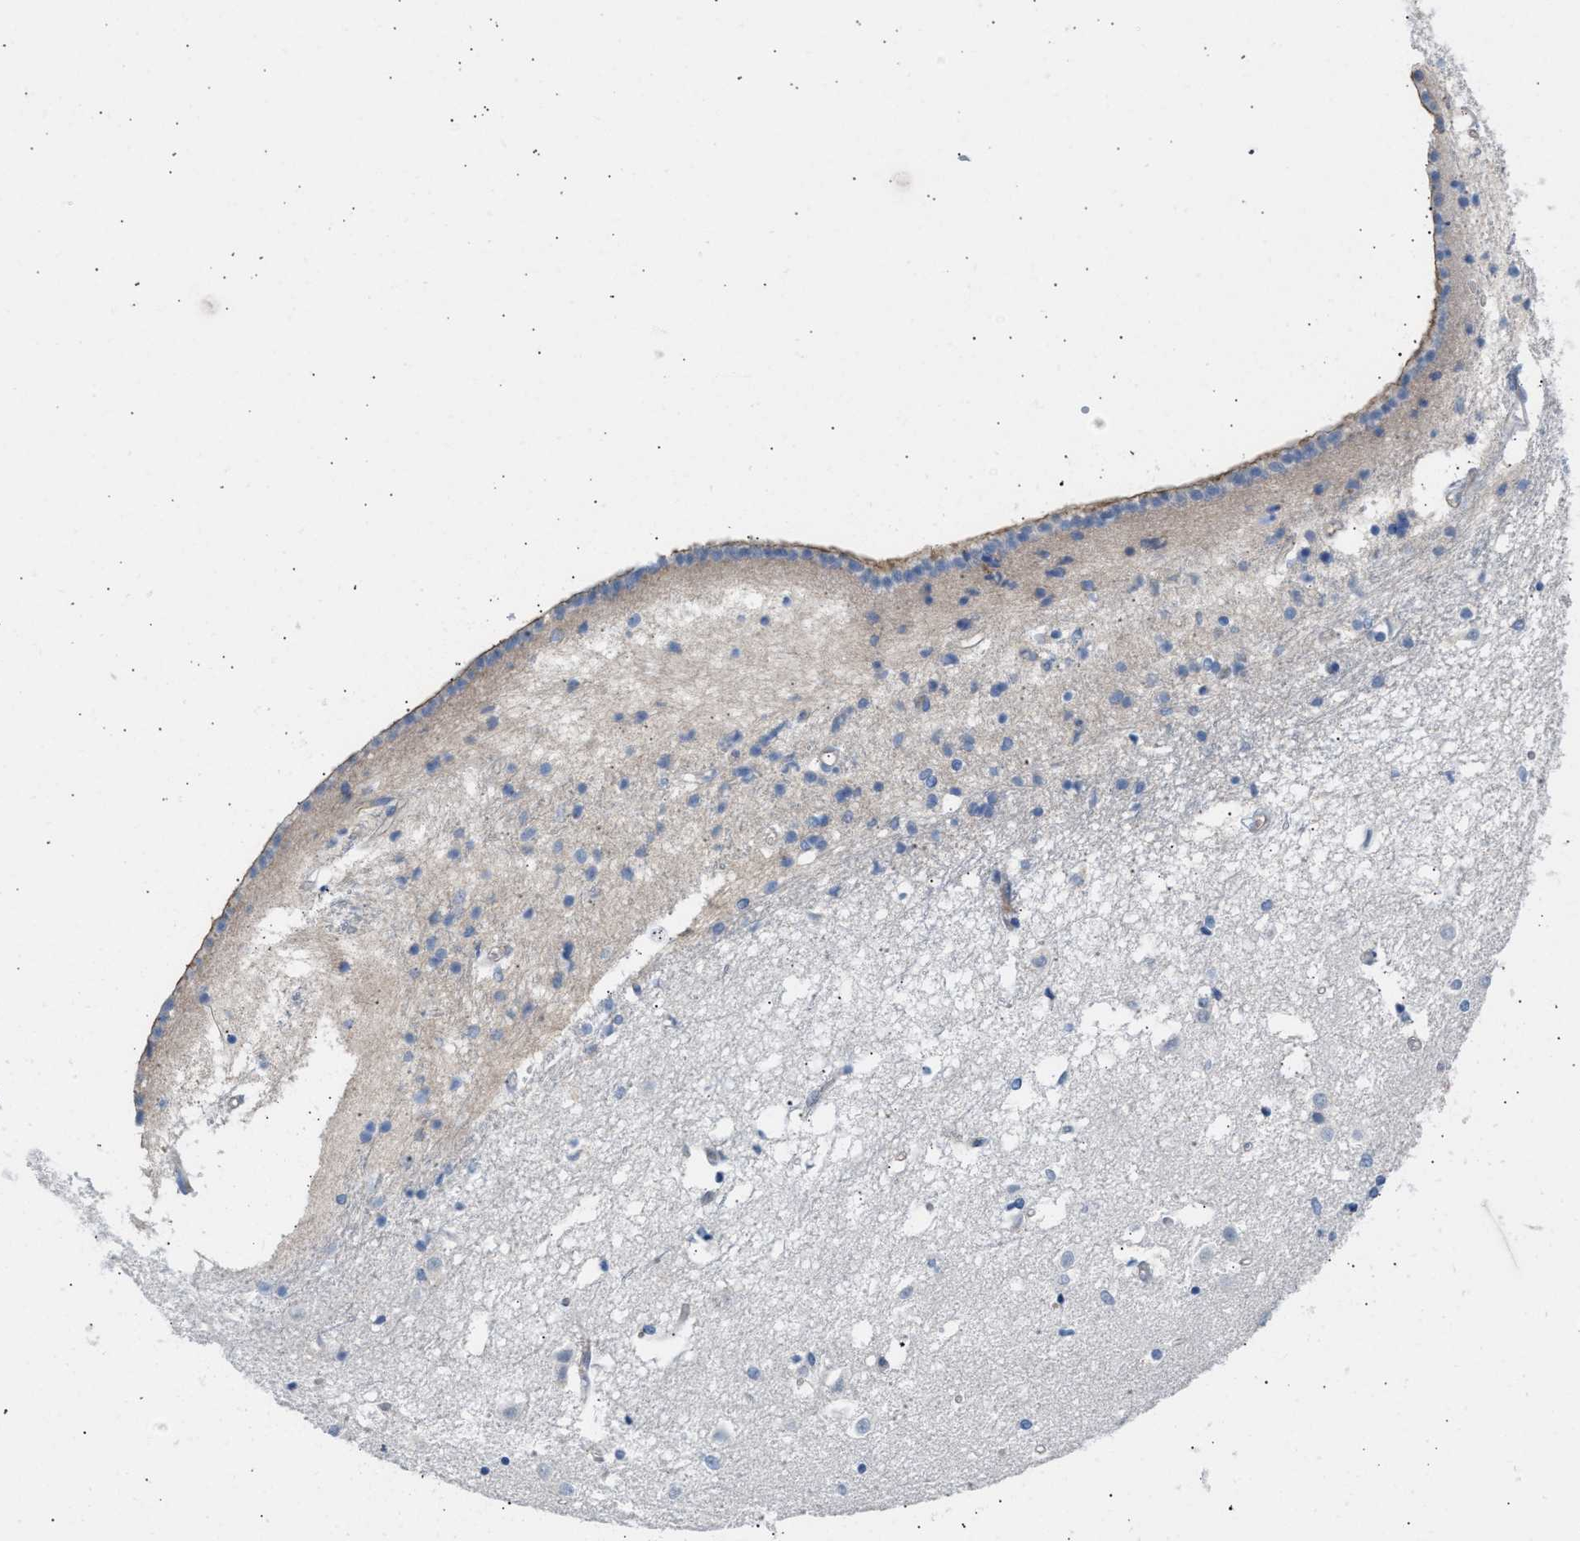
{"staining": {"intensity": "negative", "quantity": "none", "location": "none"}, "tissue": "caudate", "cell_type": "Glial cells", "image_type": "normal", "snomed": [{"axis": "morphology", "description": "Normal tissue, NOS"}, {"axis": "topography", "description": "Lateral ventricle wall"}], "caption": "A high-resolution micrograph shows immunohistochemistry staining of normal caudate, which shows no significant expression in glial cells.", "gene": "ERBB2", "patient": {"sex": "male", "age": 45}}